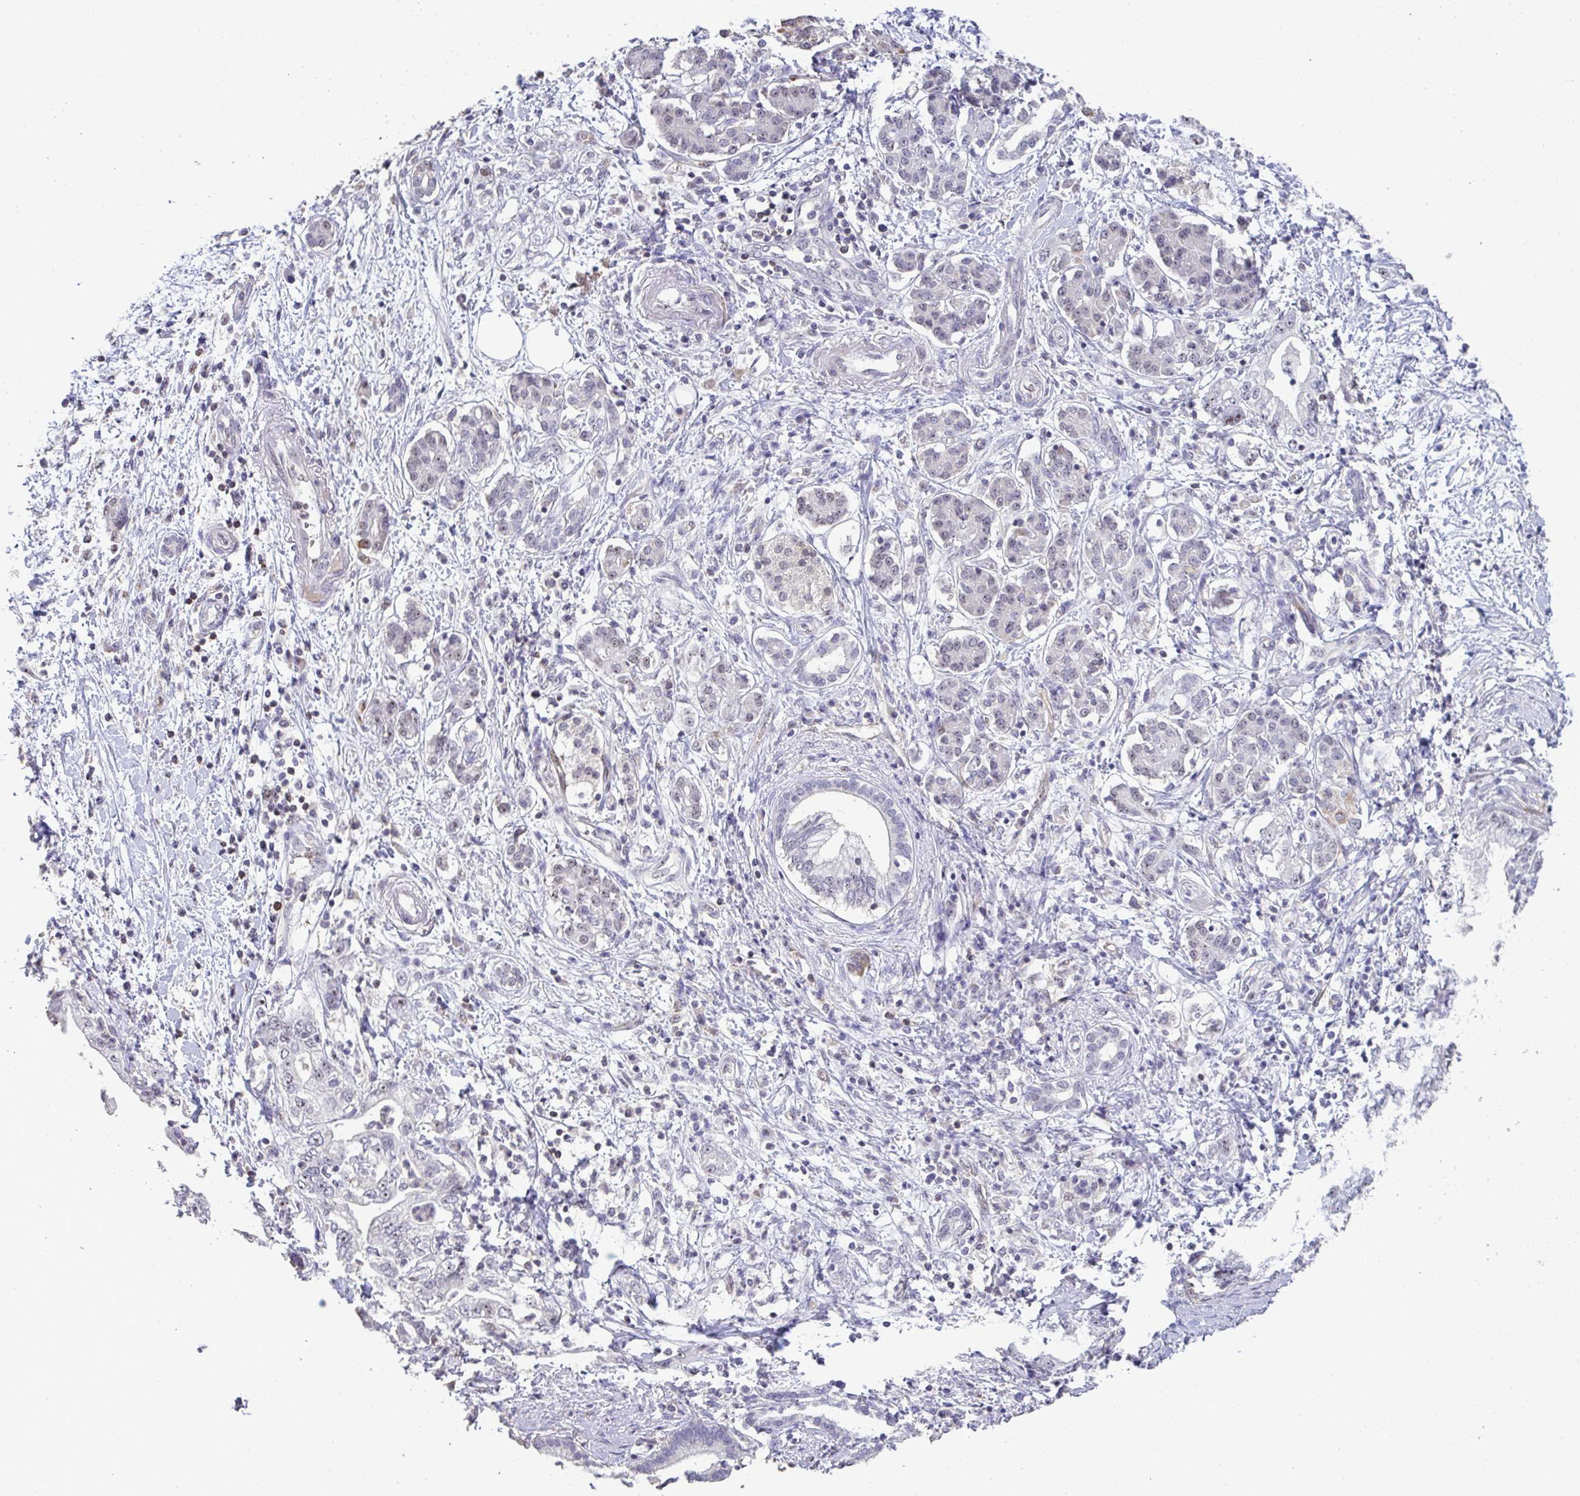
{"staining": {"intensity": "weak", "quantity": "25%-75%", "location": "nuclear"}, "tissue": "pancreatic cancer", "cell_type": "Tumor cells", "image_type": "cancer", "snomed": [{"axis": "morphology", "description": "Adenocarcinoma, NOS"}, {"axis": "topography", "description": "Pancreas"}], "caption": "This is an image of IHC staining of adenocarcinoma (pancreatic), which shows weak expression in the nuclear of tumor cells.", "gene": "SENP3", "patient": {"sex": "female", "age": 73}}